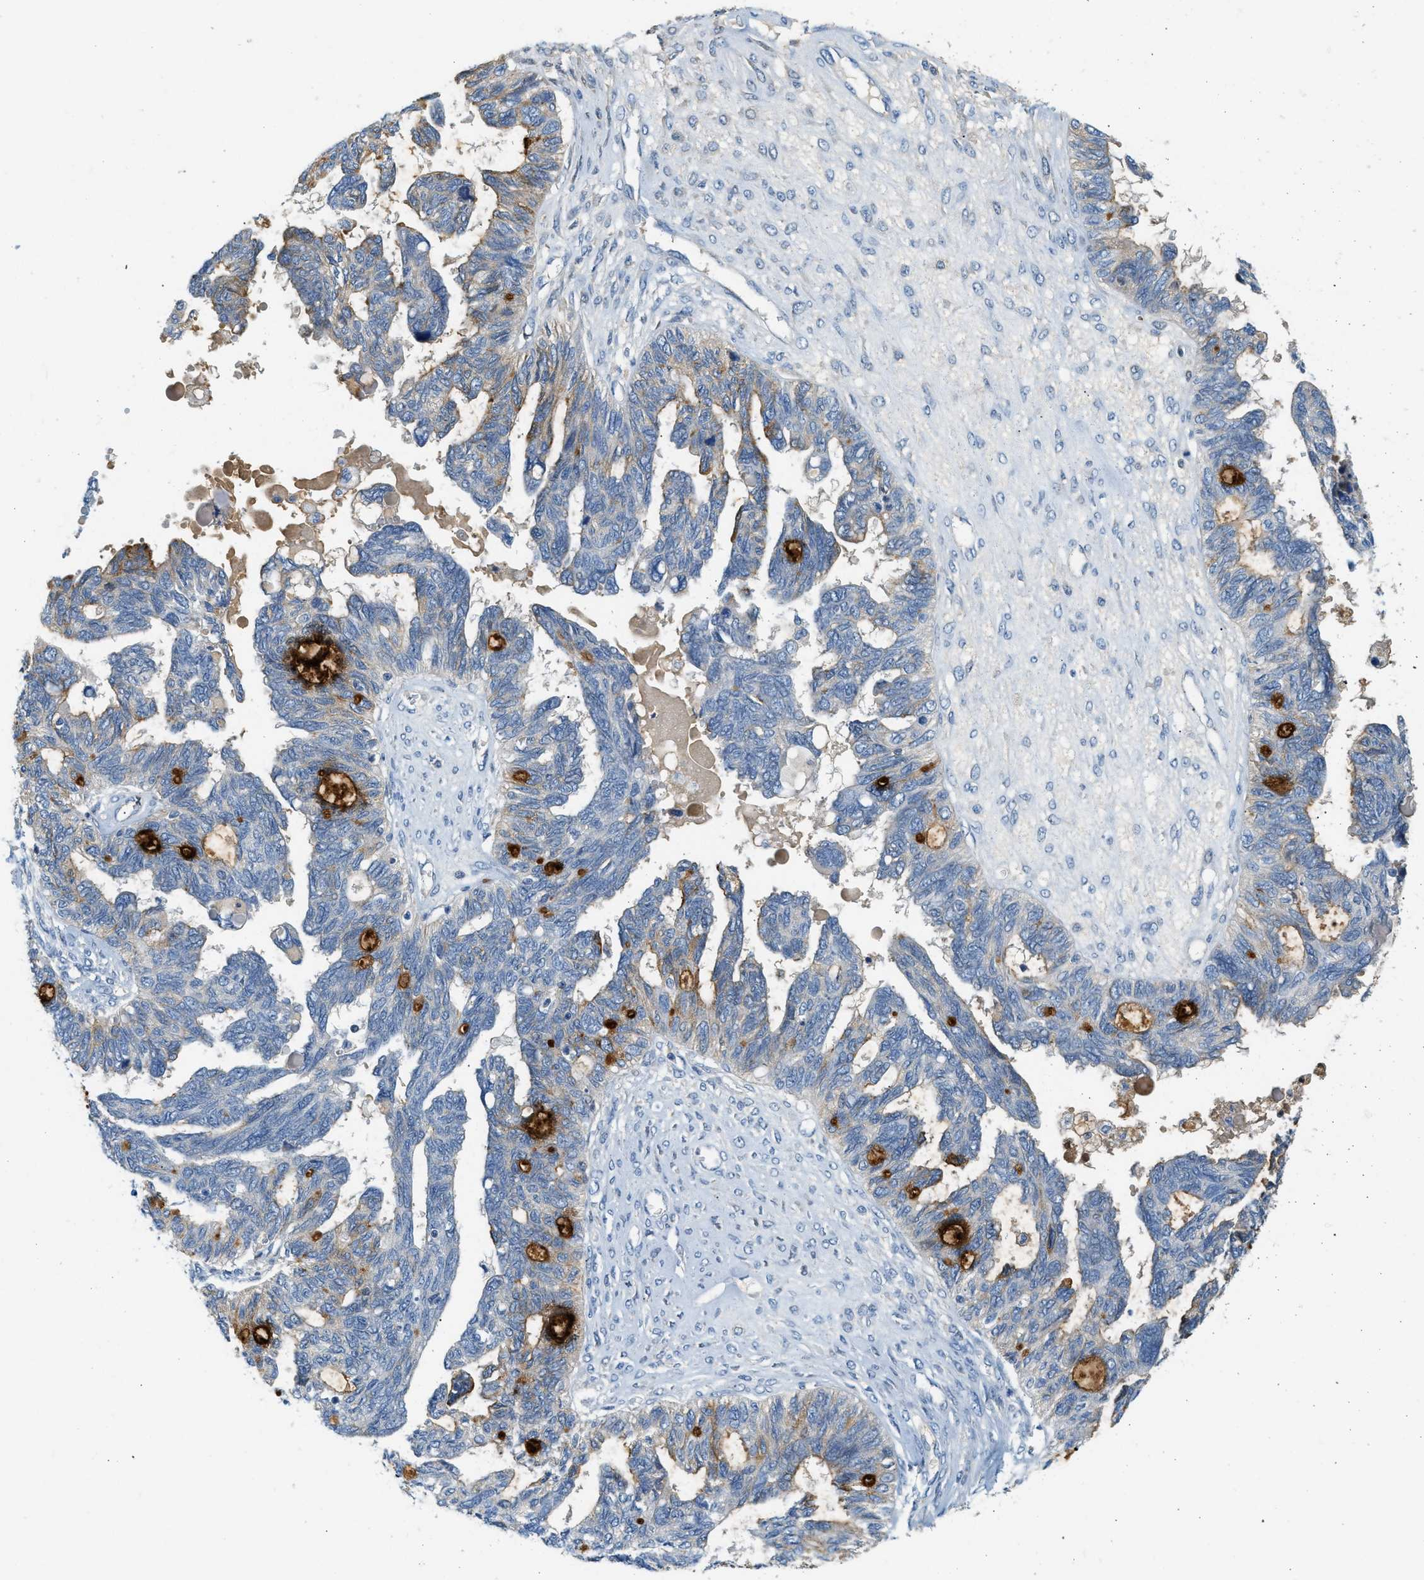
{"staining": {"intensity": "weak", "quantity": "<25%", "location": "cytoplasmic/membranous"}, "tissue": "ovarian cancer", "cell_type": "Tumor cells", "image_type": "cancer", "snomed": [{"axis": "morphology", "description": "Cystadenocarcinoma, serous, NOS"}, {"axis": "topography", "description": "Ovary"}], "caption": "Immunohistochemical staining of human ovarian cancer demonstrates no significant positivity in tumor cells.", "gene": "LCN2", "patient": {"sex": "female", "age": 79}}